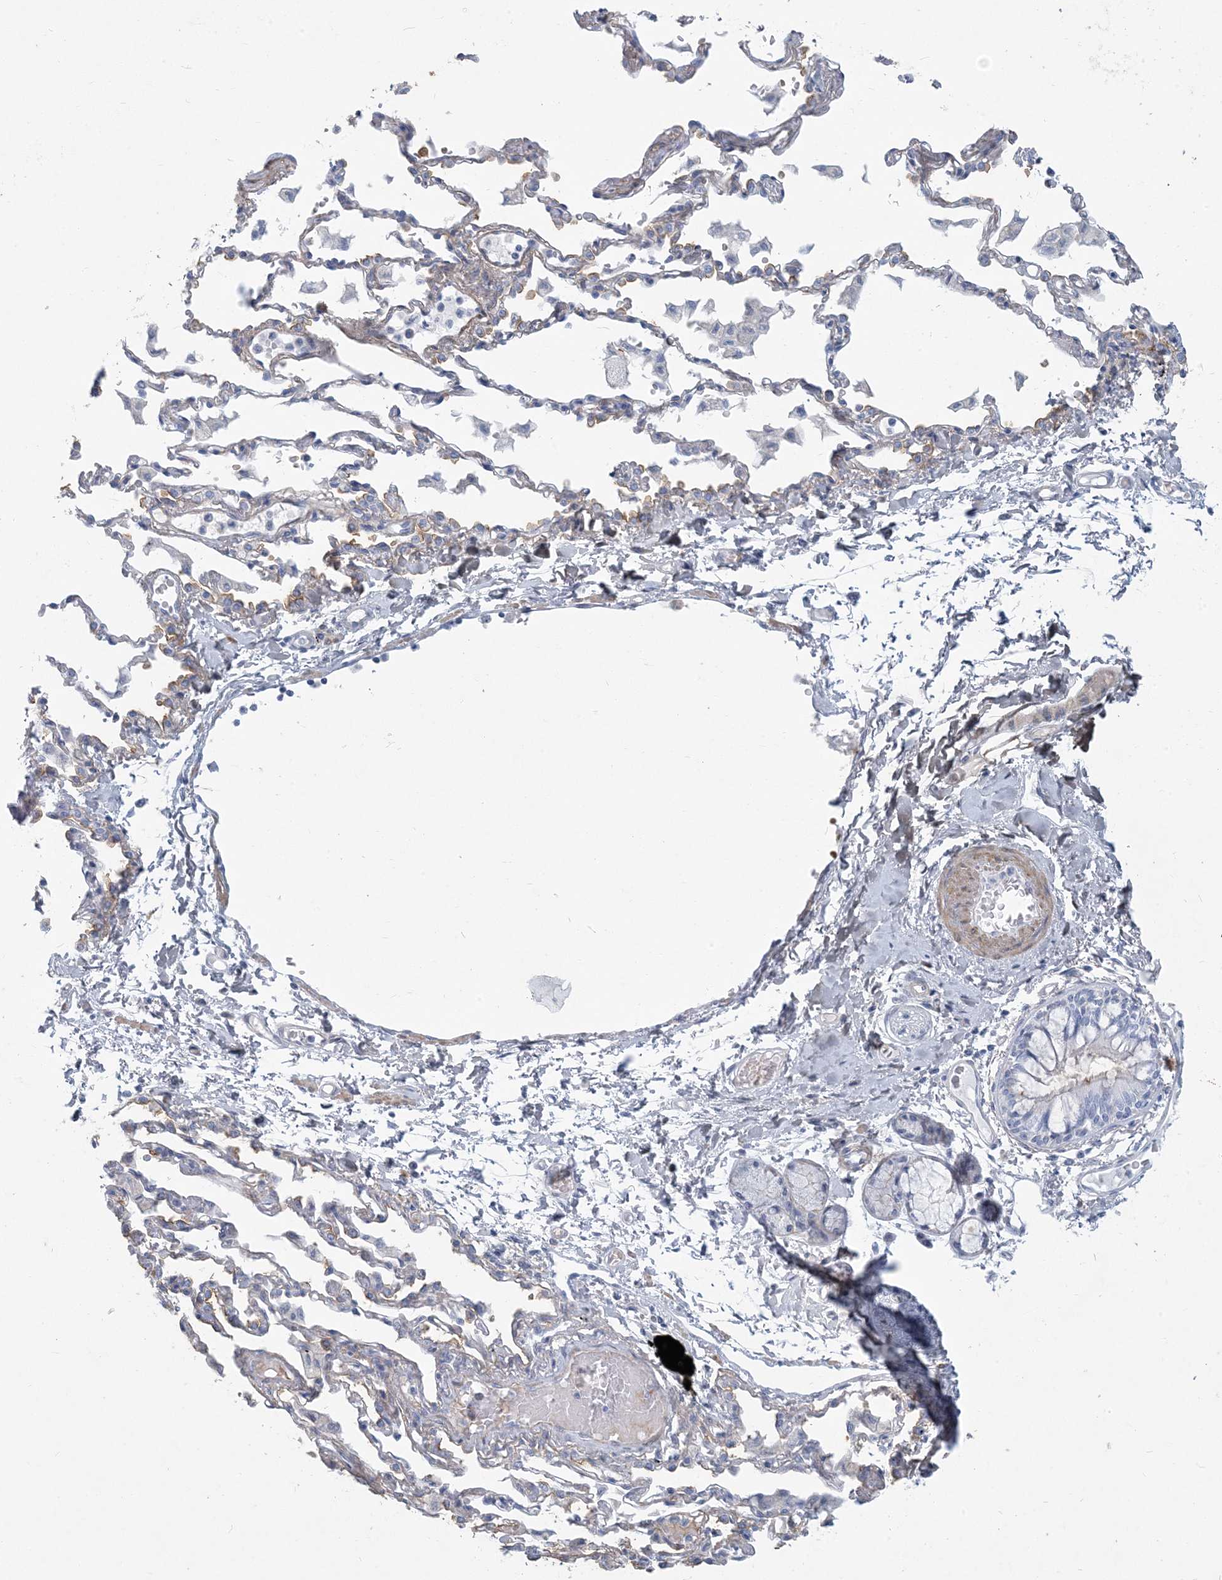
{"staining": {"intensity": "negative", "quantity": "none", "location": "none"}, "tissue": "adipose tissue", "cell_type": "Adipocytes", "image_type": "normal", "snomed": [{"axis": "morphology", "description": "Normal tissue, NOS"}, {"axis": "topography", "description": "Cartilage tissue"}, {"axis": "topography", "description": "Bronchus"}, {"axis": "topography", "description": "Lung"}, {"axis": "topography", "description": "Peripheral nerve tissue"}], "caption": "The photomicrograph exhibits no significant positivity in adipocytes of adipose tissue. Nuclei are stained in blue.", "gene": "MOXD1", "patient": {"sex": "female", "age": 49}}